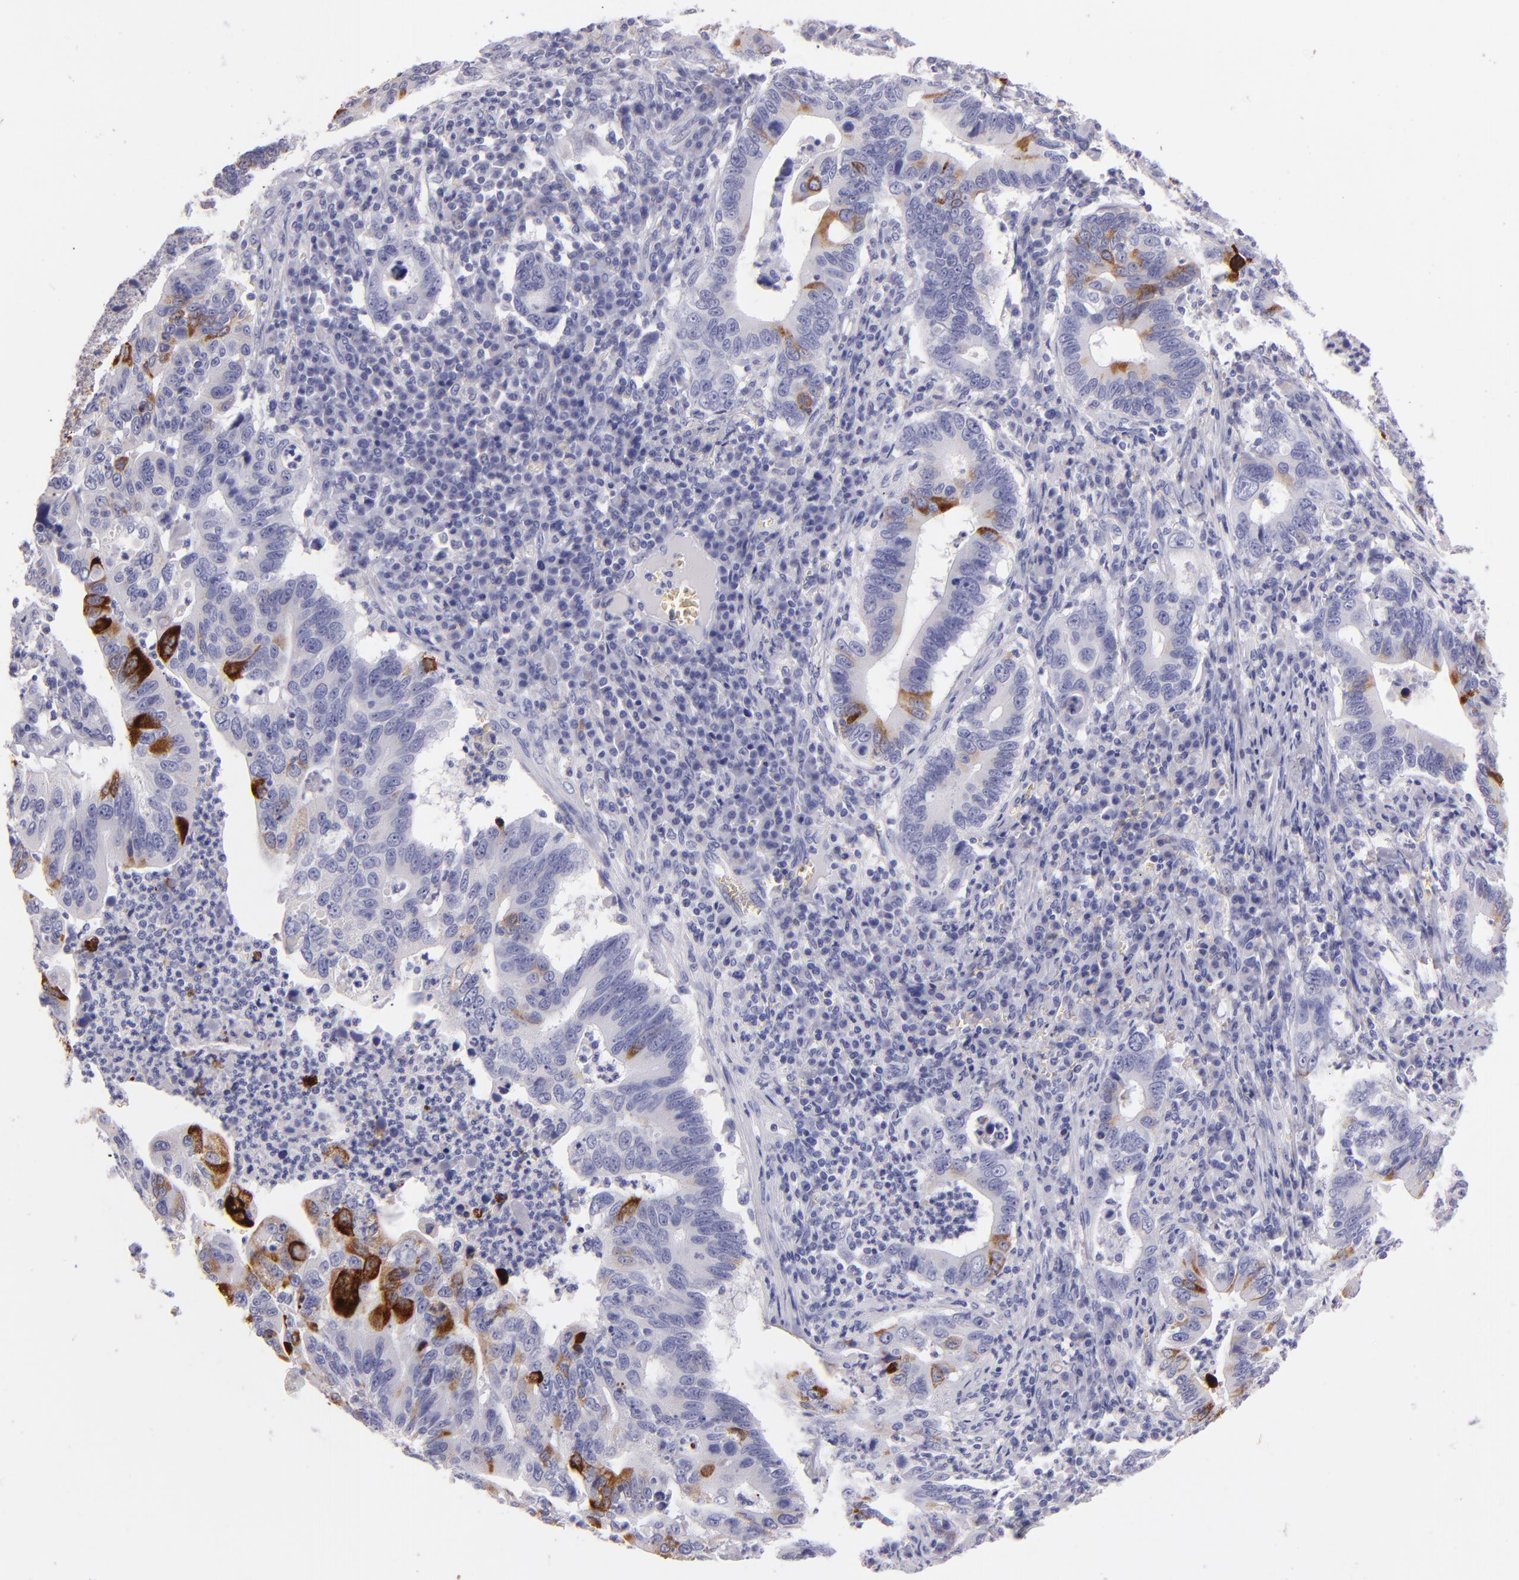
{"staining": {"intensity": "strong", "quantity": "25%-75%", "location": "cytoplasmic/membranous"}, "tissue": "stomach cancer", "cell_type": "Tumor cells", "image_type": "cancer", "snomed": [{"axis": "morphology", "description": "Adenocarcinoma, NOS"}, {"axis": "topography", "description": "Stomach, upper"}], "caption": "About 25%-75% of tumor cells in human stomach cancer exhibit strong cytoplasmic/membranous protein positivity as visualized by brown immunohistochemical staining.", "gene": "MUC5AC", "patient": {"sex": "male", "age": 63}}